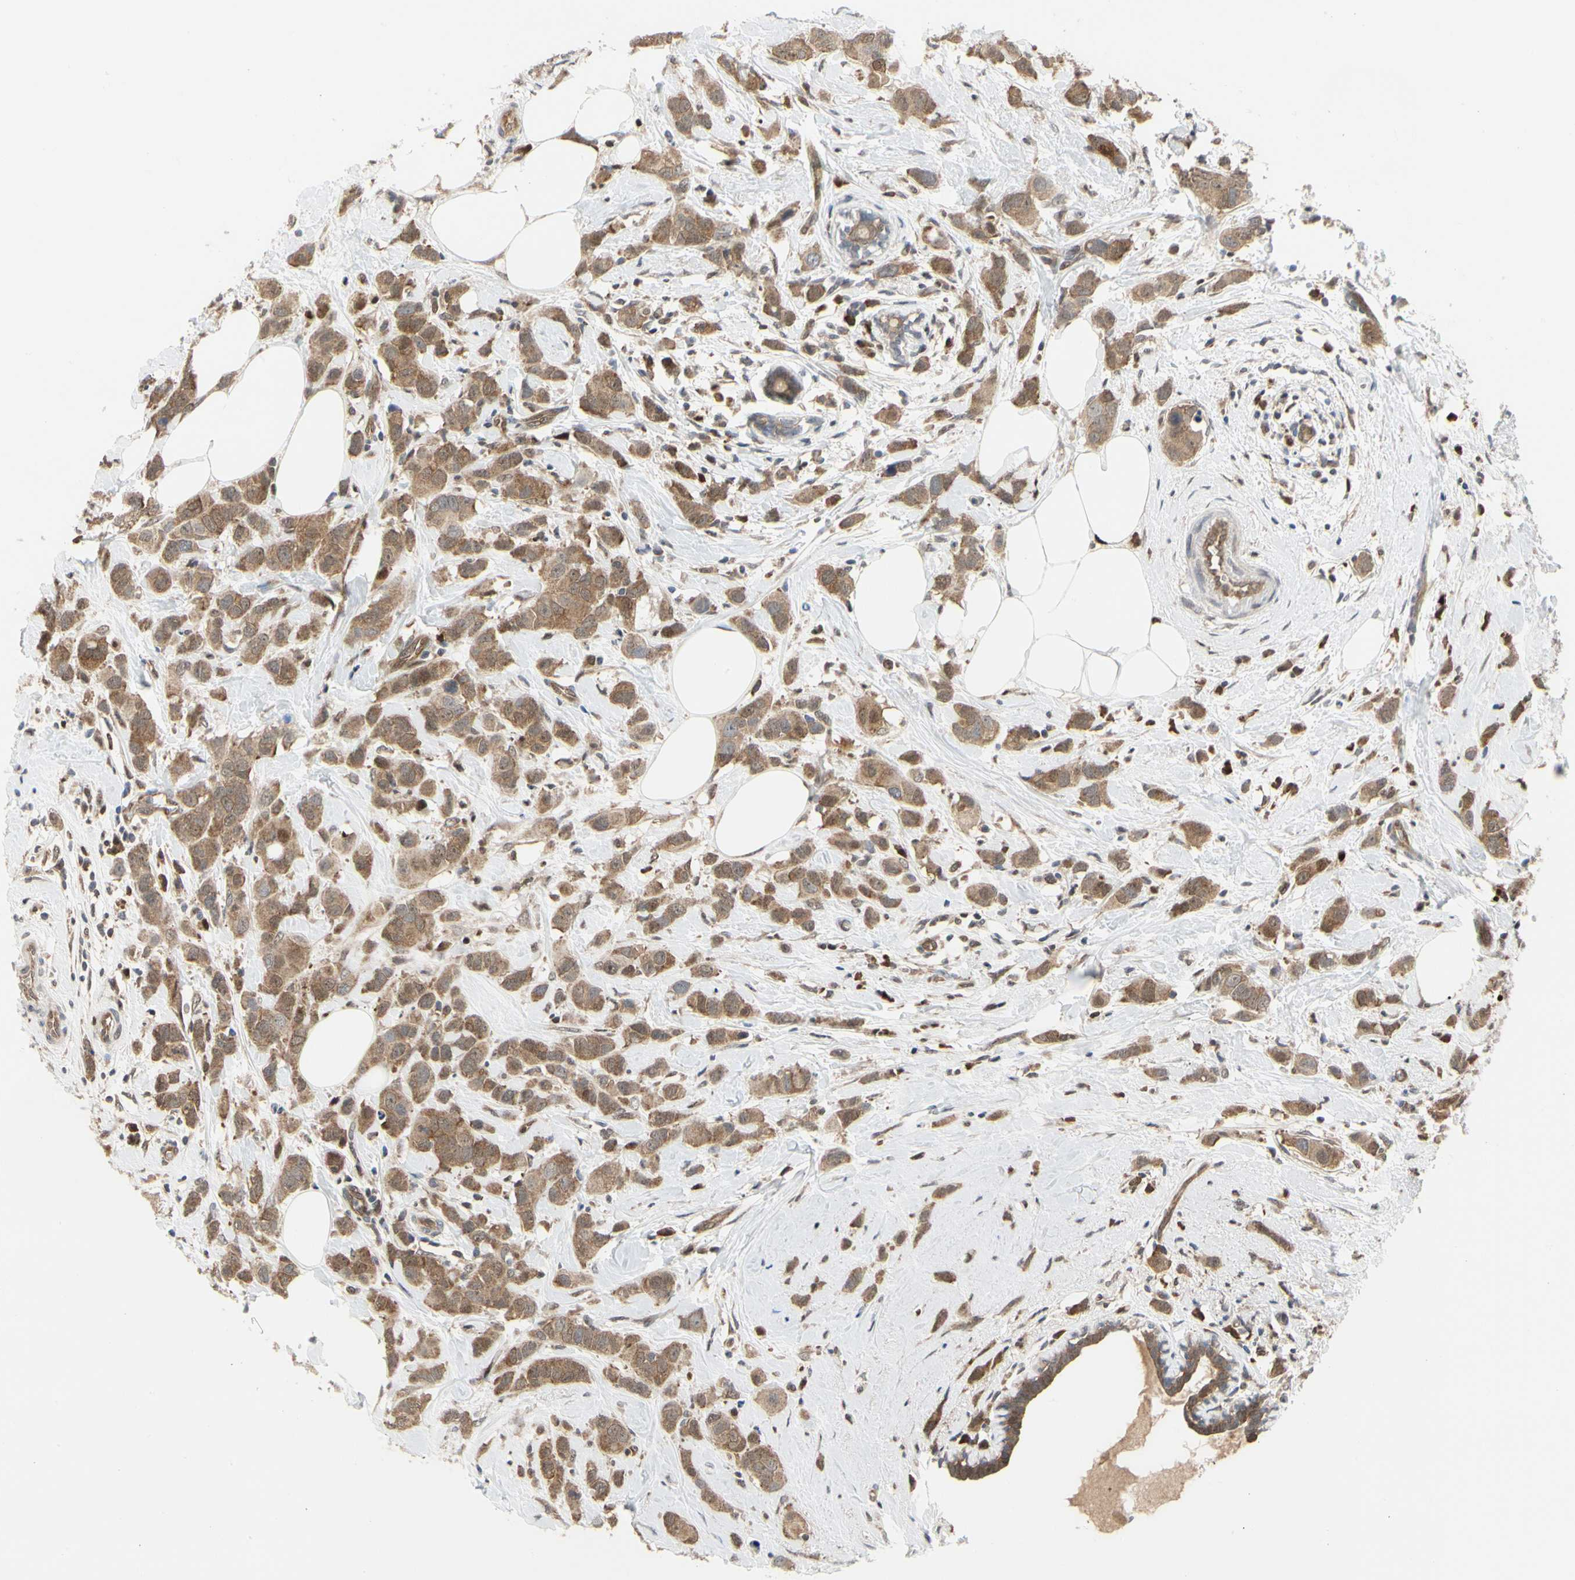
{"staining": {"intensity": "moderate", "quantity": ">75%", "location": "cytoplasmic/membranous"}, "tissue": "breast cancer", "cell_type": "Tumor cells", "image_type": "cancer", "snomed": [{"axis": "morphology", "description": "Normal tissue, NOS"}, {"axis": "morphology", "description": "Duct carcinoma"}, {"axis": "topography", "description": "Breast"}], "caption": "Moderate cytoplasmic/membranous staining for a protein is appreciated in about >75% of tumor cells of breast intraductal carcinoma using immunohistochemistry (IHC).", "gene": "CDK5", "patient": {"sex": "female", "age": 50}}